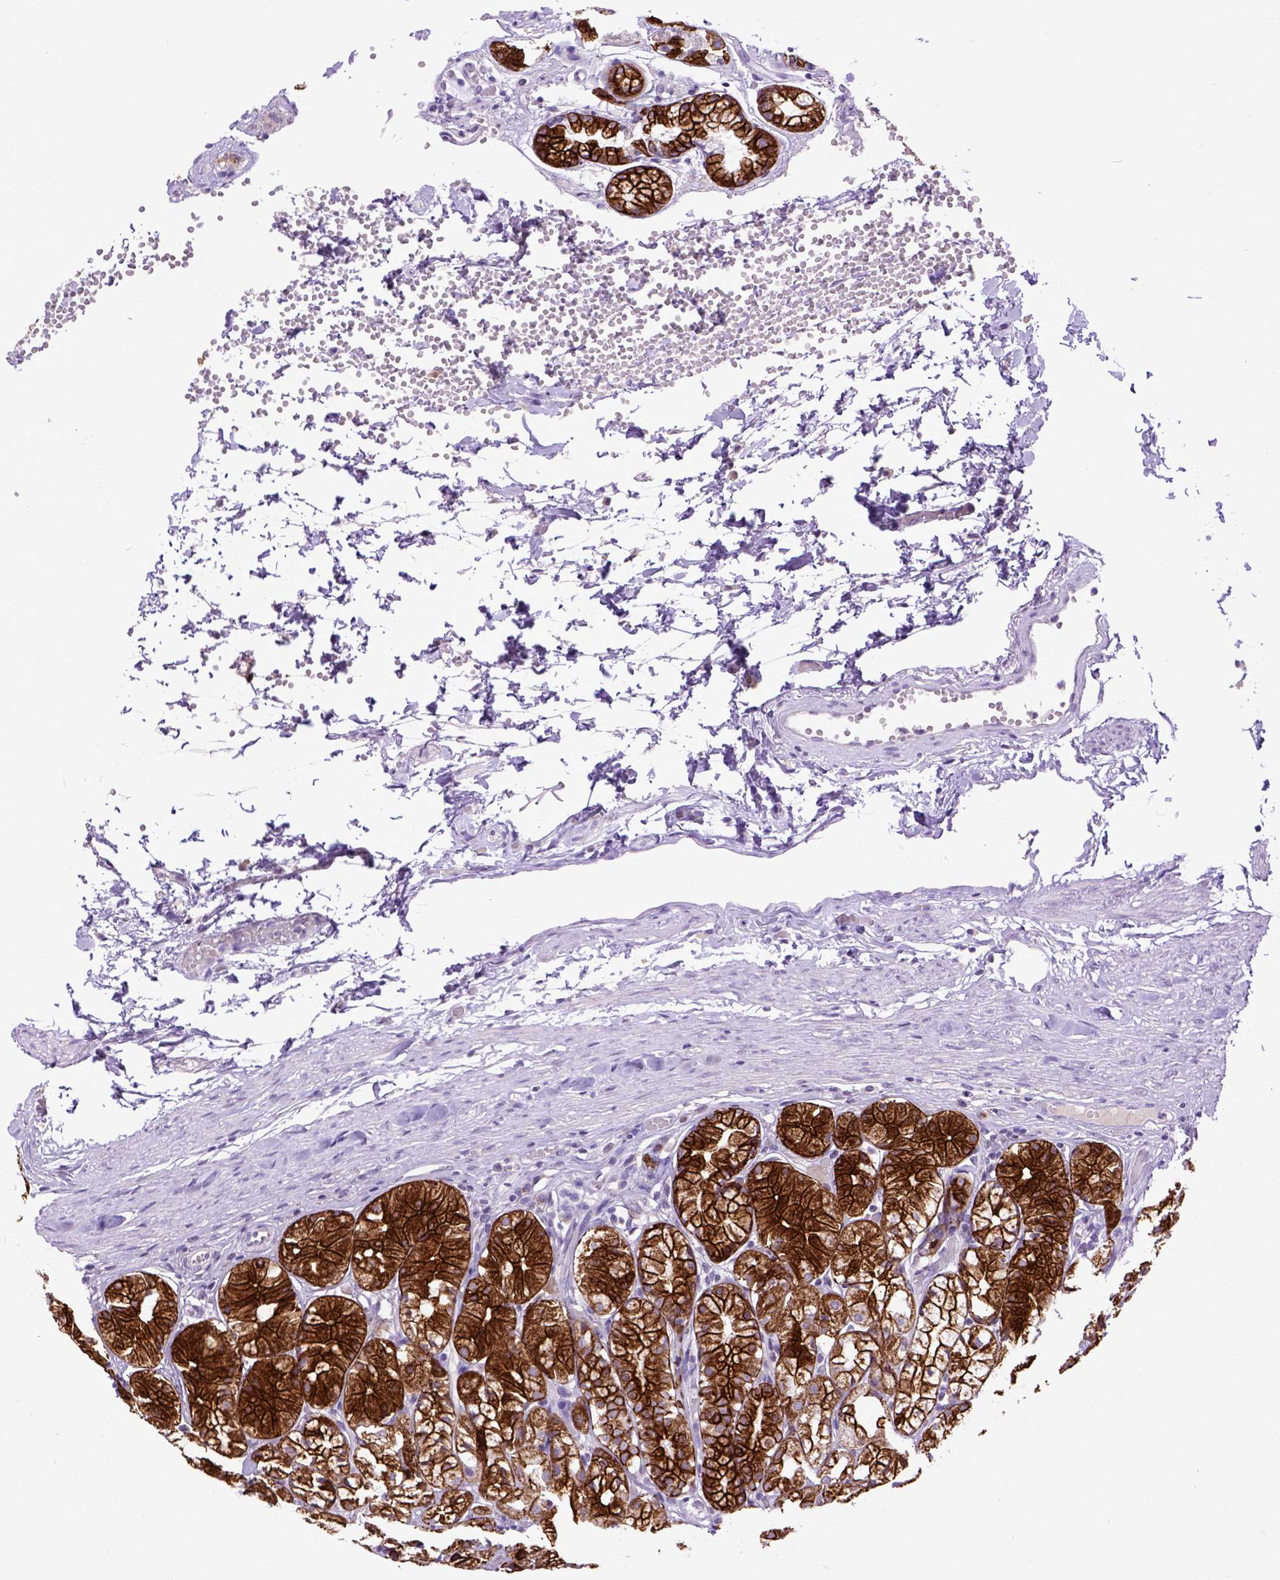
{"staining": {"intensity": "strong", "quantity": ">75%", "location": "cytoplasmic/membranous"}, "tissue": "stomach", "cell_type": "Glandular cells", "image_type": "normal", "snomed": [{"axis": "morphology", "description": "Normal tissue, NOS"}, {"axis": "topography", "description": "Stomach"}], "caption": "Stomach stained with IHC demonstrates strong cytoplasmic/membranous positivity in approximately >75% of glandular cells. (Stains: DAB in brown, nuclei in blue, Microscopy: brightfield microscopy at high magnification).", "gene": "RAB25", "patient": {"sex": "male", "age": 70}}